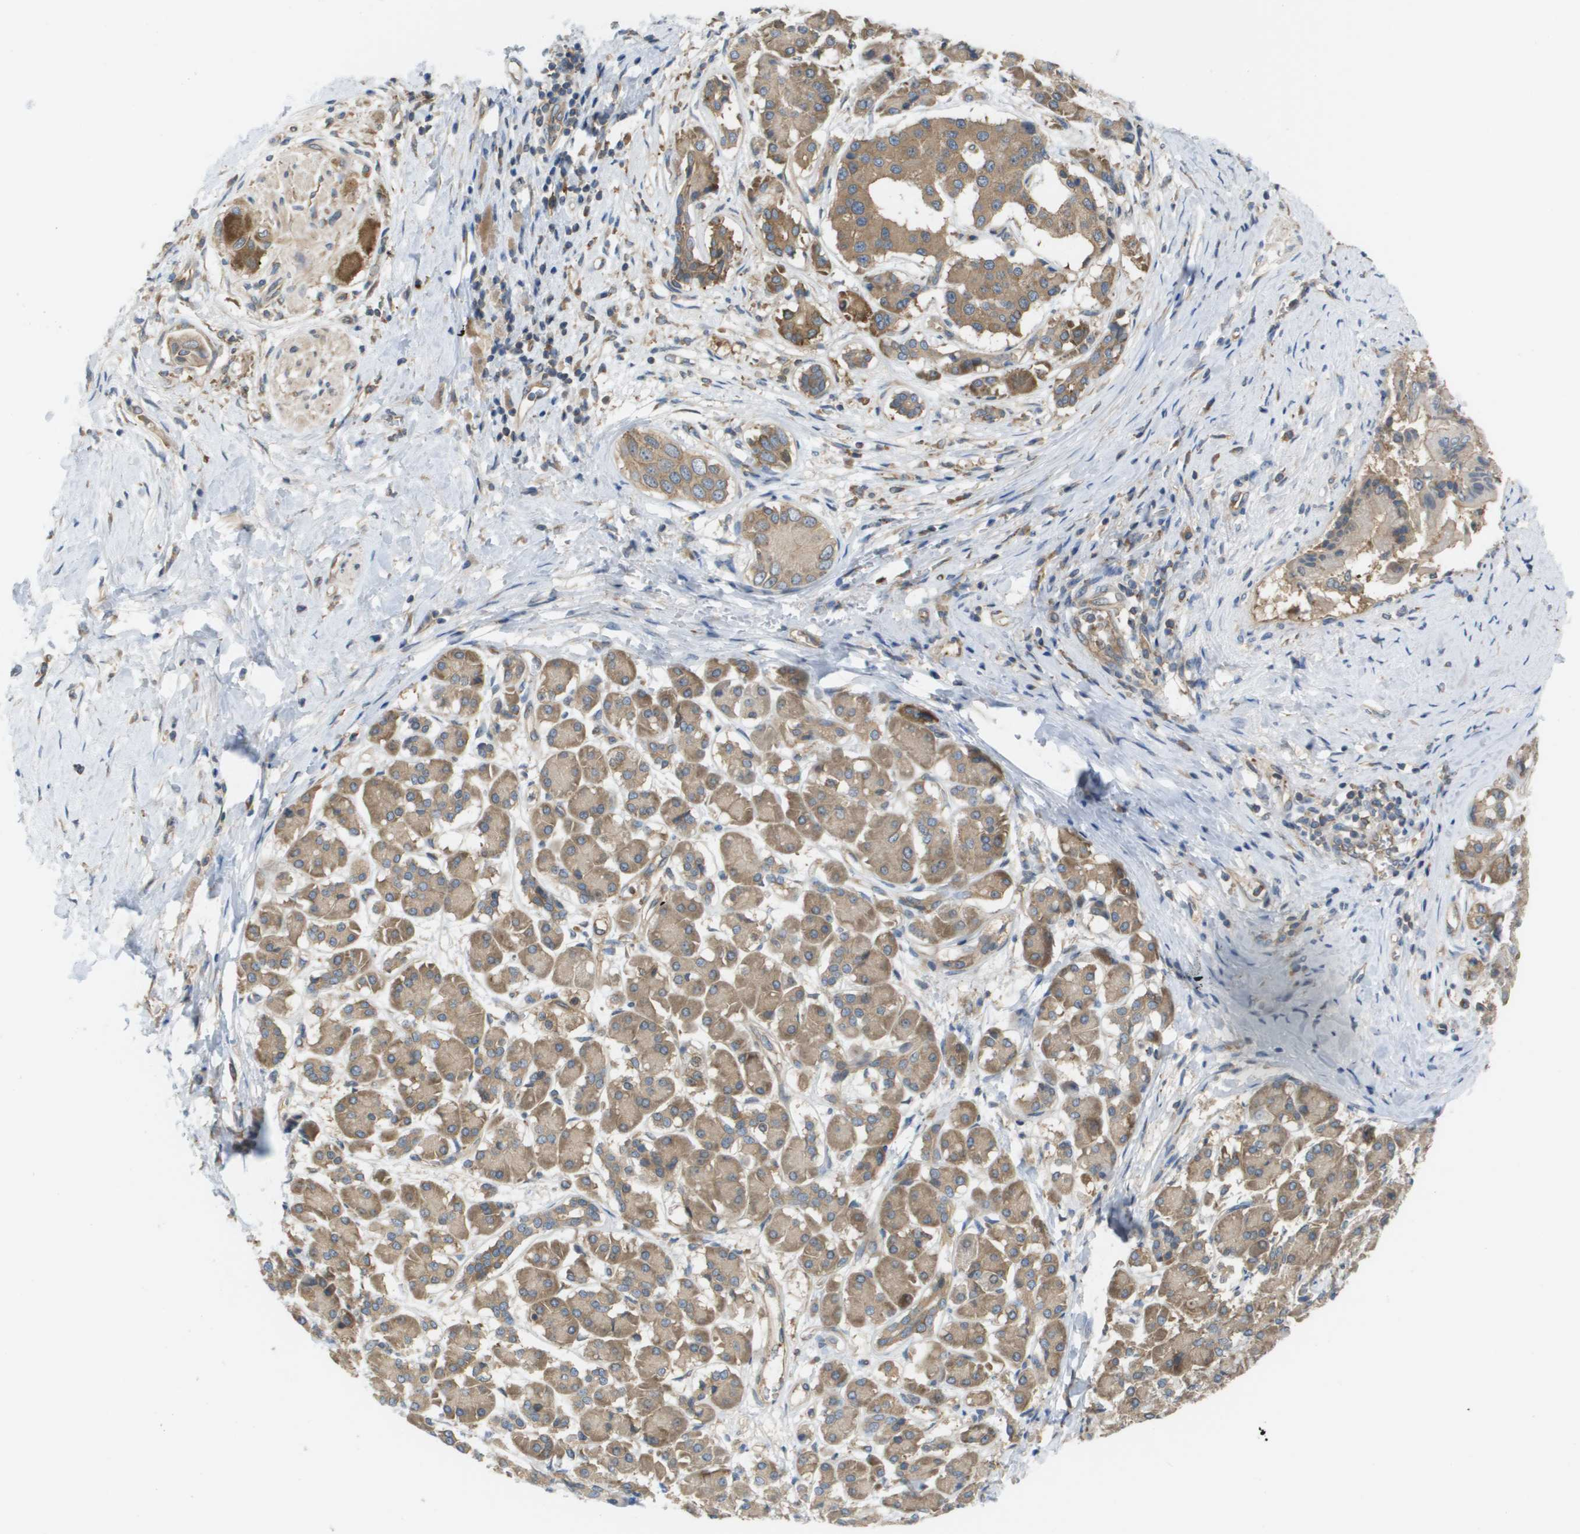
{"staining": {"intensity": "moderate", "quantity": ">75%", "location": "cytoplasmic/membranous"}, "tissue": "pancreatic cancer", "cell_type": "Tumor cells", "image_type": "cancer", "snomed": [{"axis": "morphology", "description": "Adenocarcinoma, NOS"}, {"axis": "topography", "description": "Pancreas"}], "caption": "There is medium levels of moderate cytoplasmic/membranous staining in tumor cells of adenocarcinoma (pancreatic), as demonstrated by immunohistochemical staining (brown color).", "gene": "EIF4G2", "patient": {"sex": "male", "age": 55}}